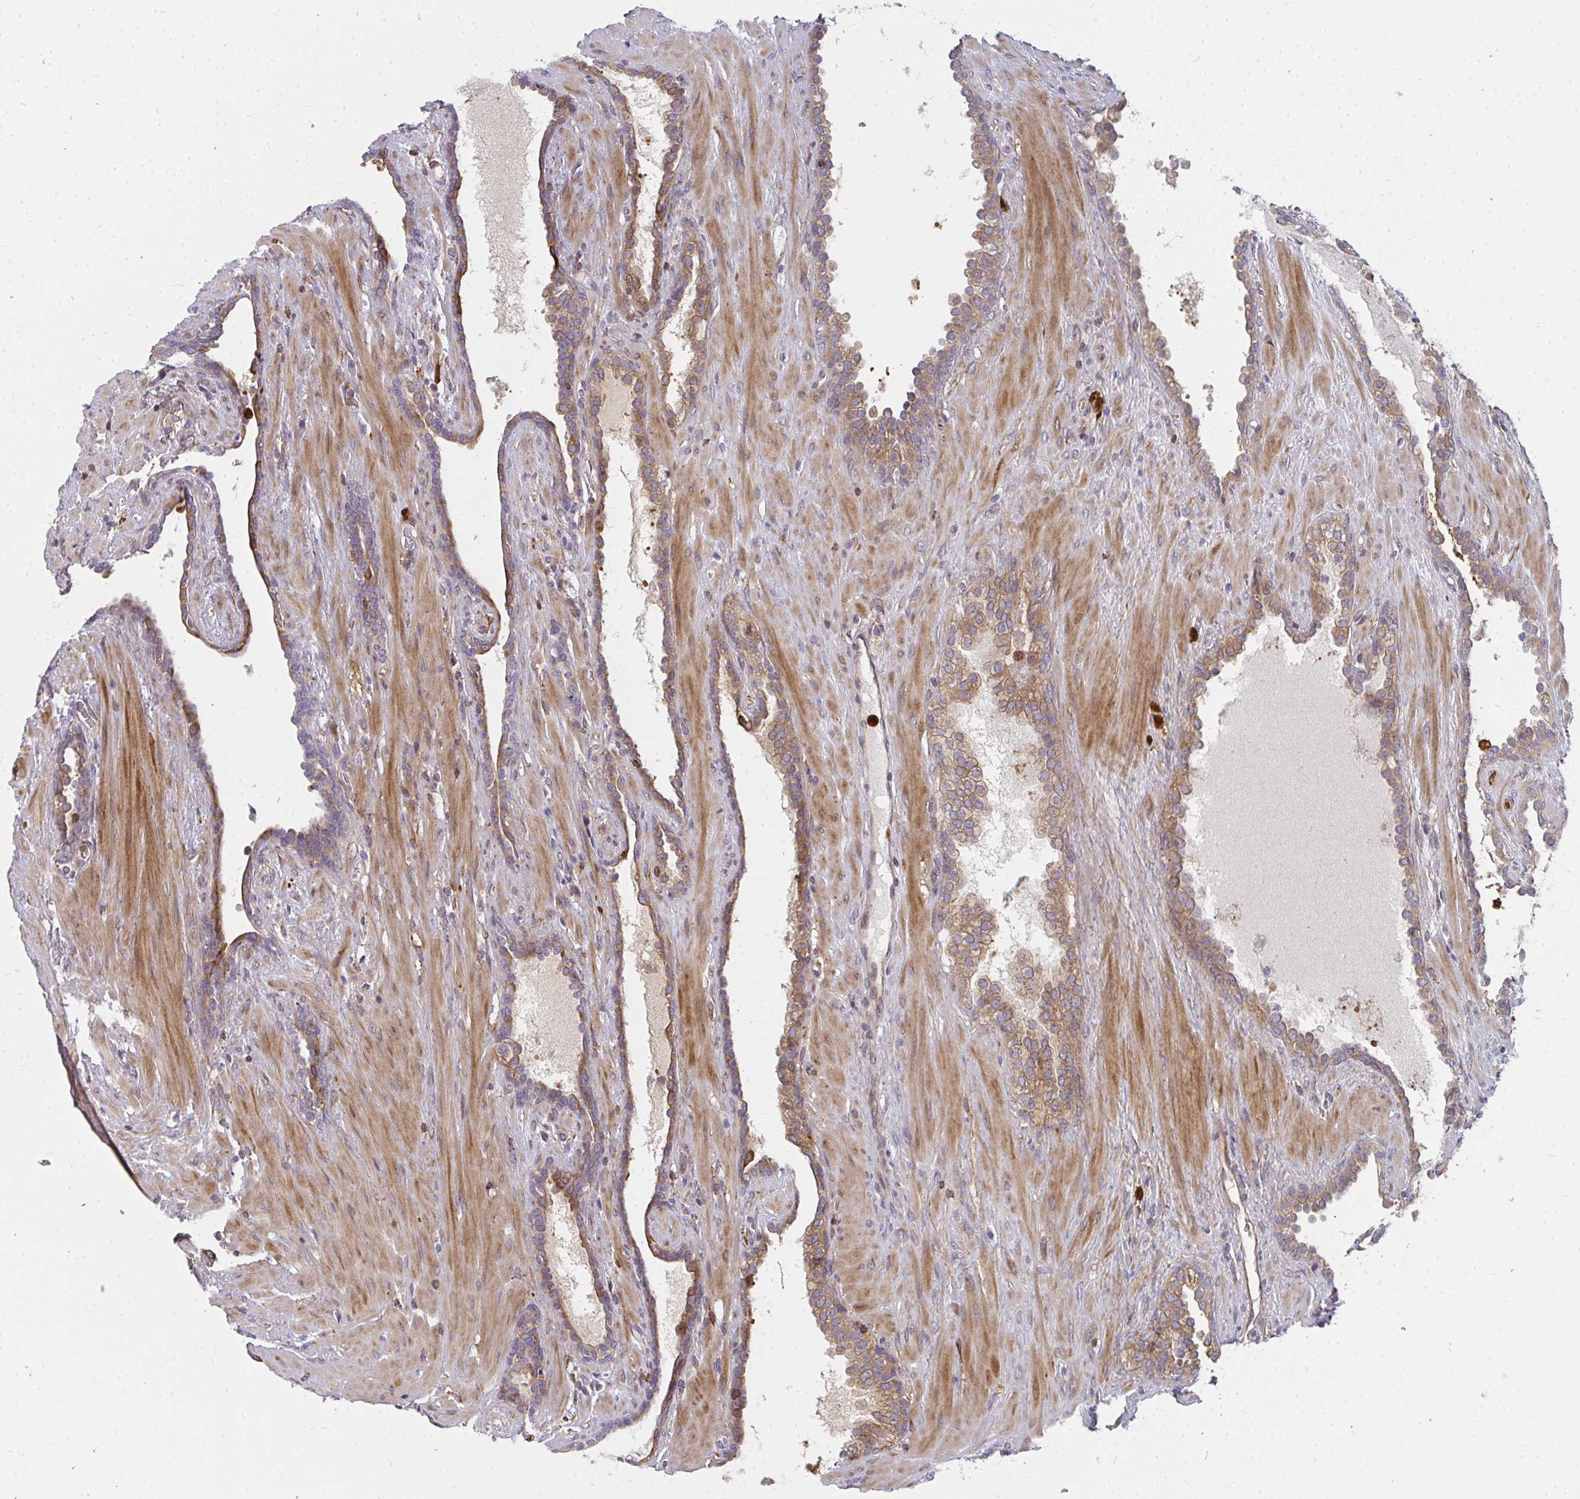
{"staining": {"intensity": "moderate", "quantity": ">75%", "location": "cytoplasmic/membranous"}, "tissue": "prostate cancer", "cell_type": "Tumor cells", "image_type": "cancer", "snomed": [{"axis": "morphology", "description": "Adenocarcinoma, High grade"}, {"axis": "topography", "description": "Prostate"}], "caption": "A brown stain shows moderate cytoplasmic/membranous staining of a protein in human prostate adenocarcinoma (high-grade) tumor cells. The staining was performed using DAB, with brown indicating positive protein expression. Nuclei are stained blue with hematoxylin.", "gene": "CSF3R", "patient": {"sex": "male", "age": 58}}